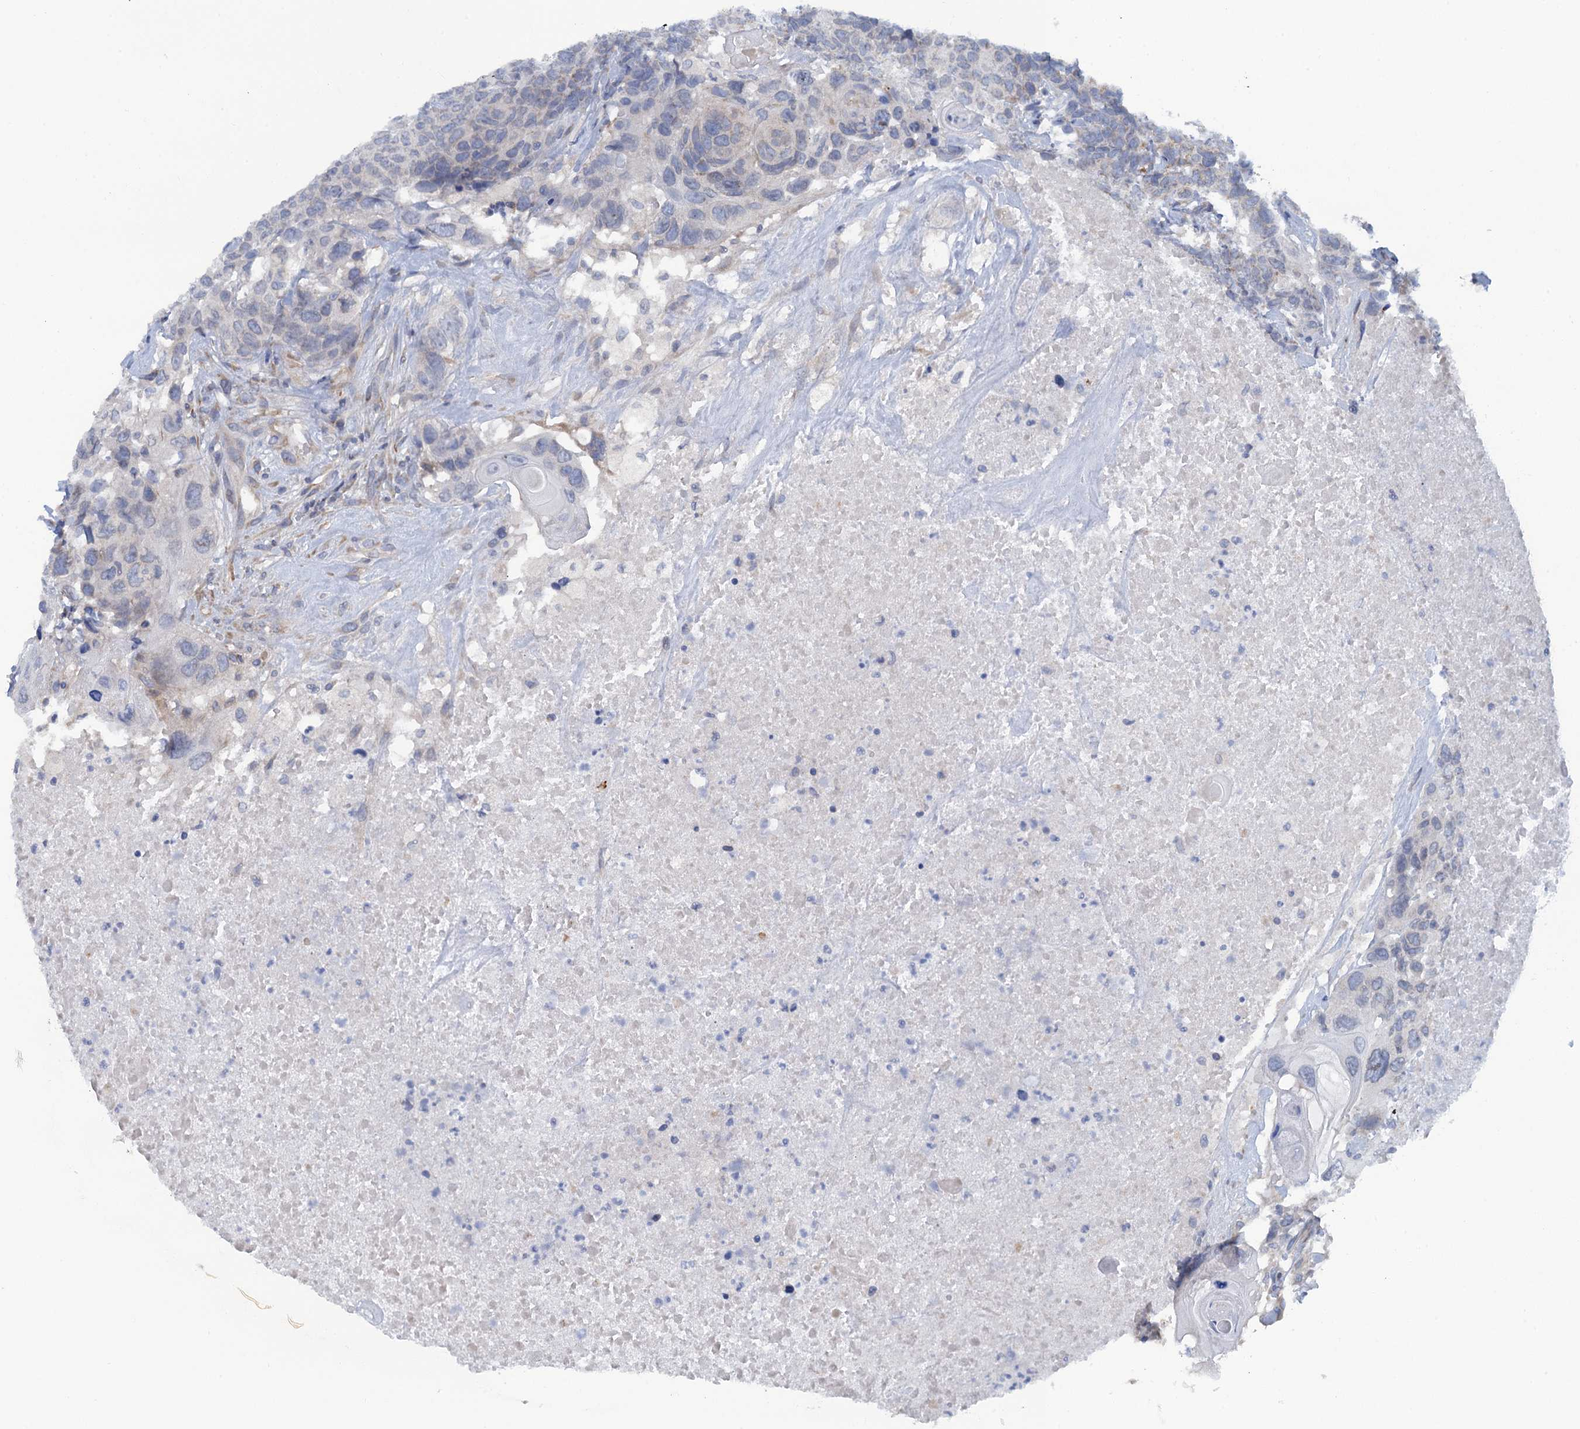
{"staining": {"intensity": "negative", "quantity": "none", "location": "none"}, "tissue": "head and neck cancer", "cell_type": "Tumor cells", "image_type": "cancer", "snomed": [{"axis": "morphology", "description": "Squamous cell carcinoma, NOS"}, {"axis": "topography", "description": "Head-Neck"}], "caption": "Immunohistochemistry (IHC) histopathology image of neoplastic tissue: human head and neck cancer (squamous cell carcinoma) stained with DAB exhibits no significant protein expression in tumor cells.", "gene": "POGLUT3", "patient": {"sex": "male", "age": 66}}